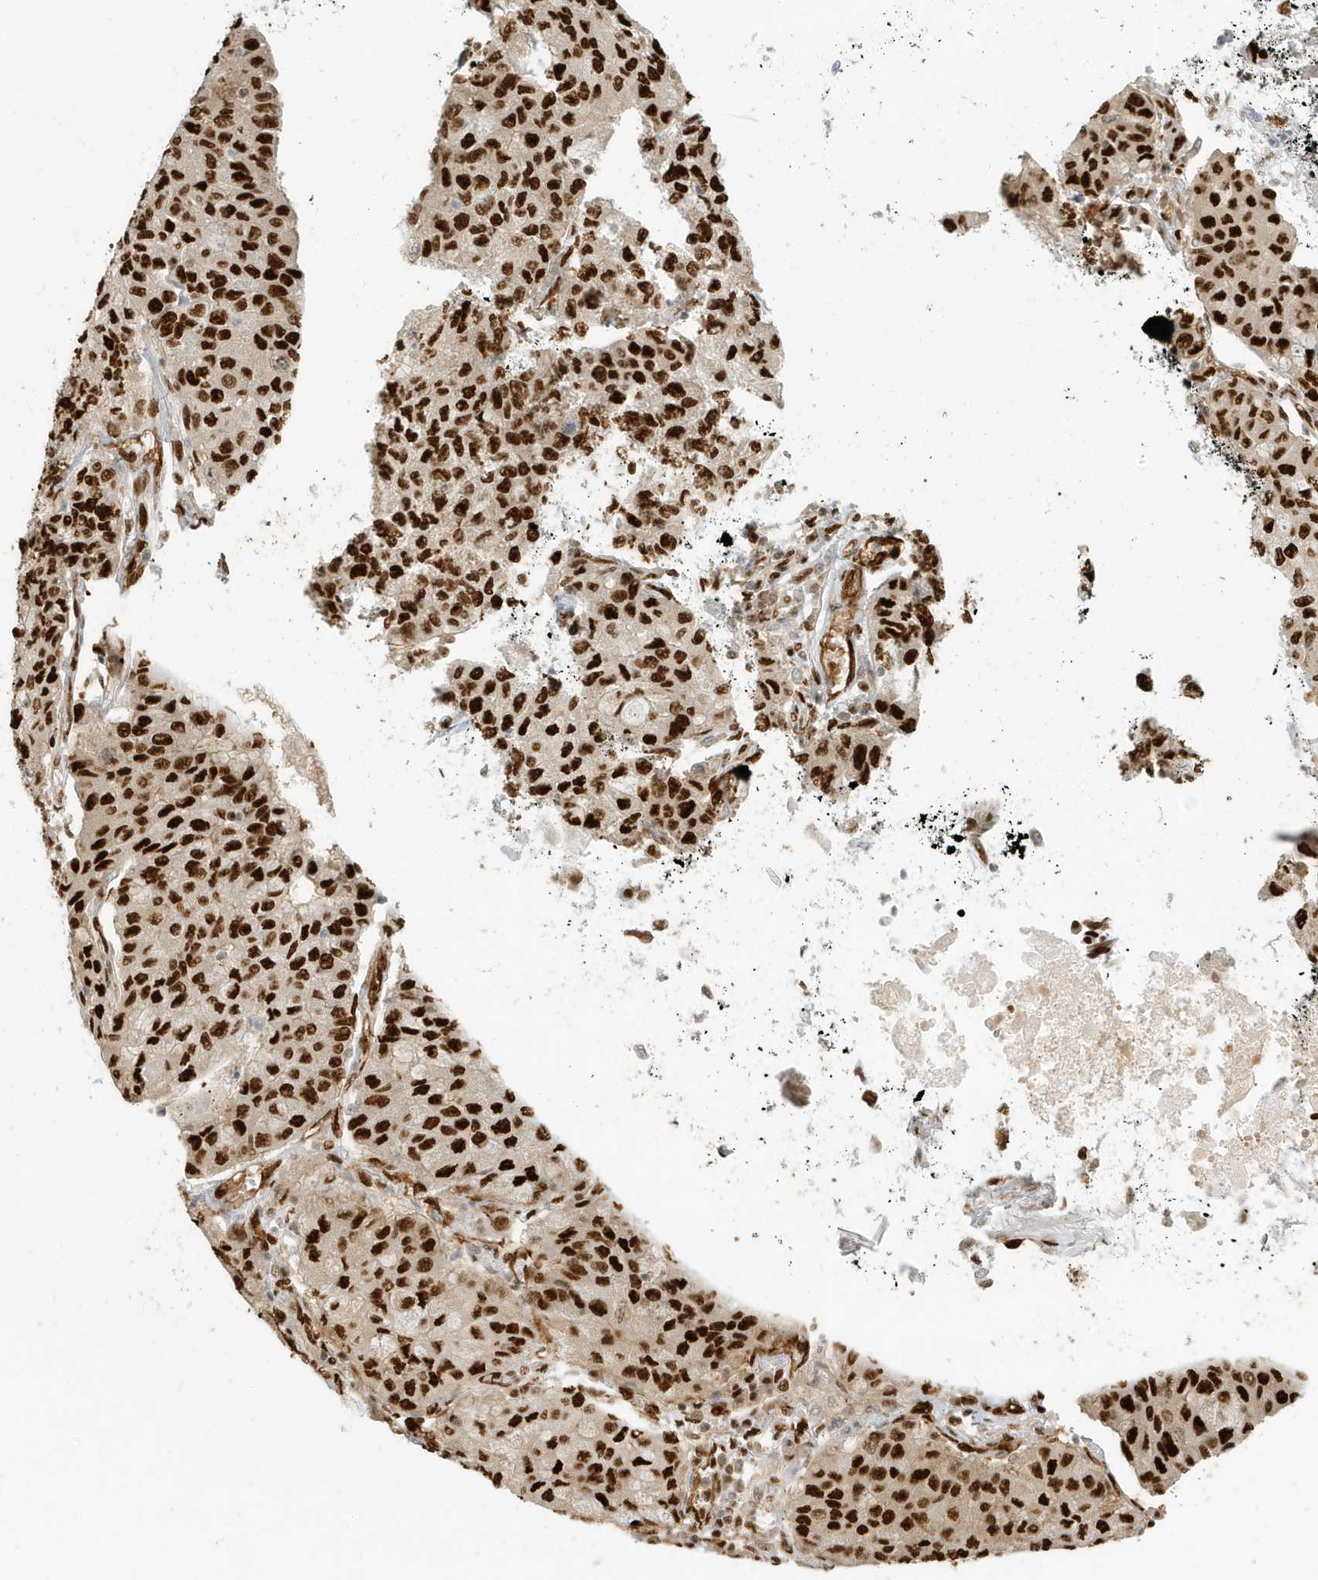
{"staining": {"intensity": "strong", "quantity": ">75%", "location": "nuclear"}, "tissue": "lung cancer", "cell_type": "Tumor cells", "image_type": "cancer", "snomed": [{"axis": "morphology", "description": "Squamous cell carcinoma, NOS"}, {"axis": "topography", "description": "Lung"}], "caption": "Brown immunohistochemical staining in human lung squamous cell carcinoma demonstrates strong nuclear staining in approximately >75% of tumor cells. (DAB = brown stain, brightfield microscopy at high magnification).", "gene": "CKS2", "patient": {"sex": "male", "age": 74}}